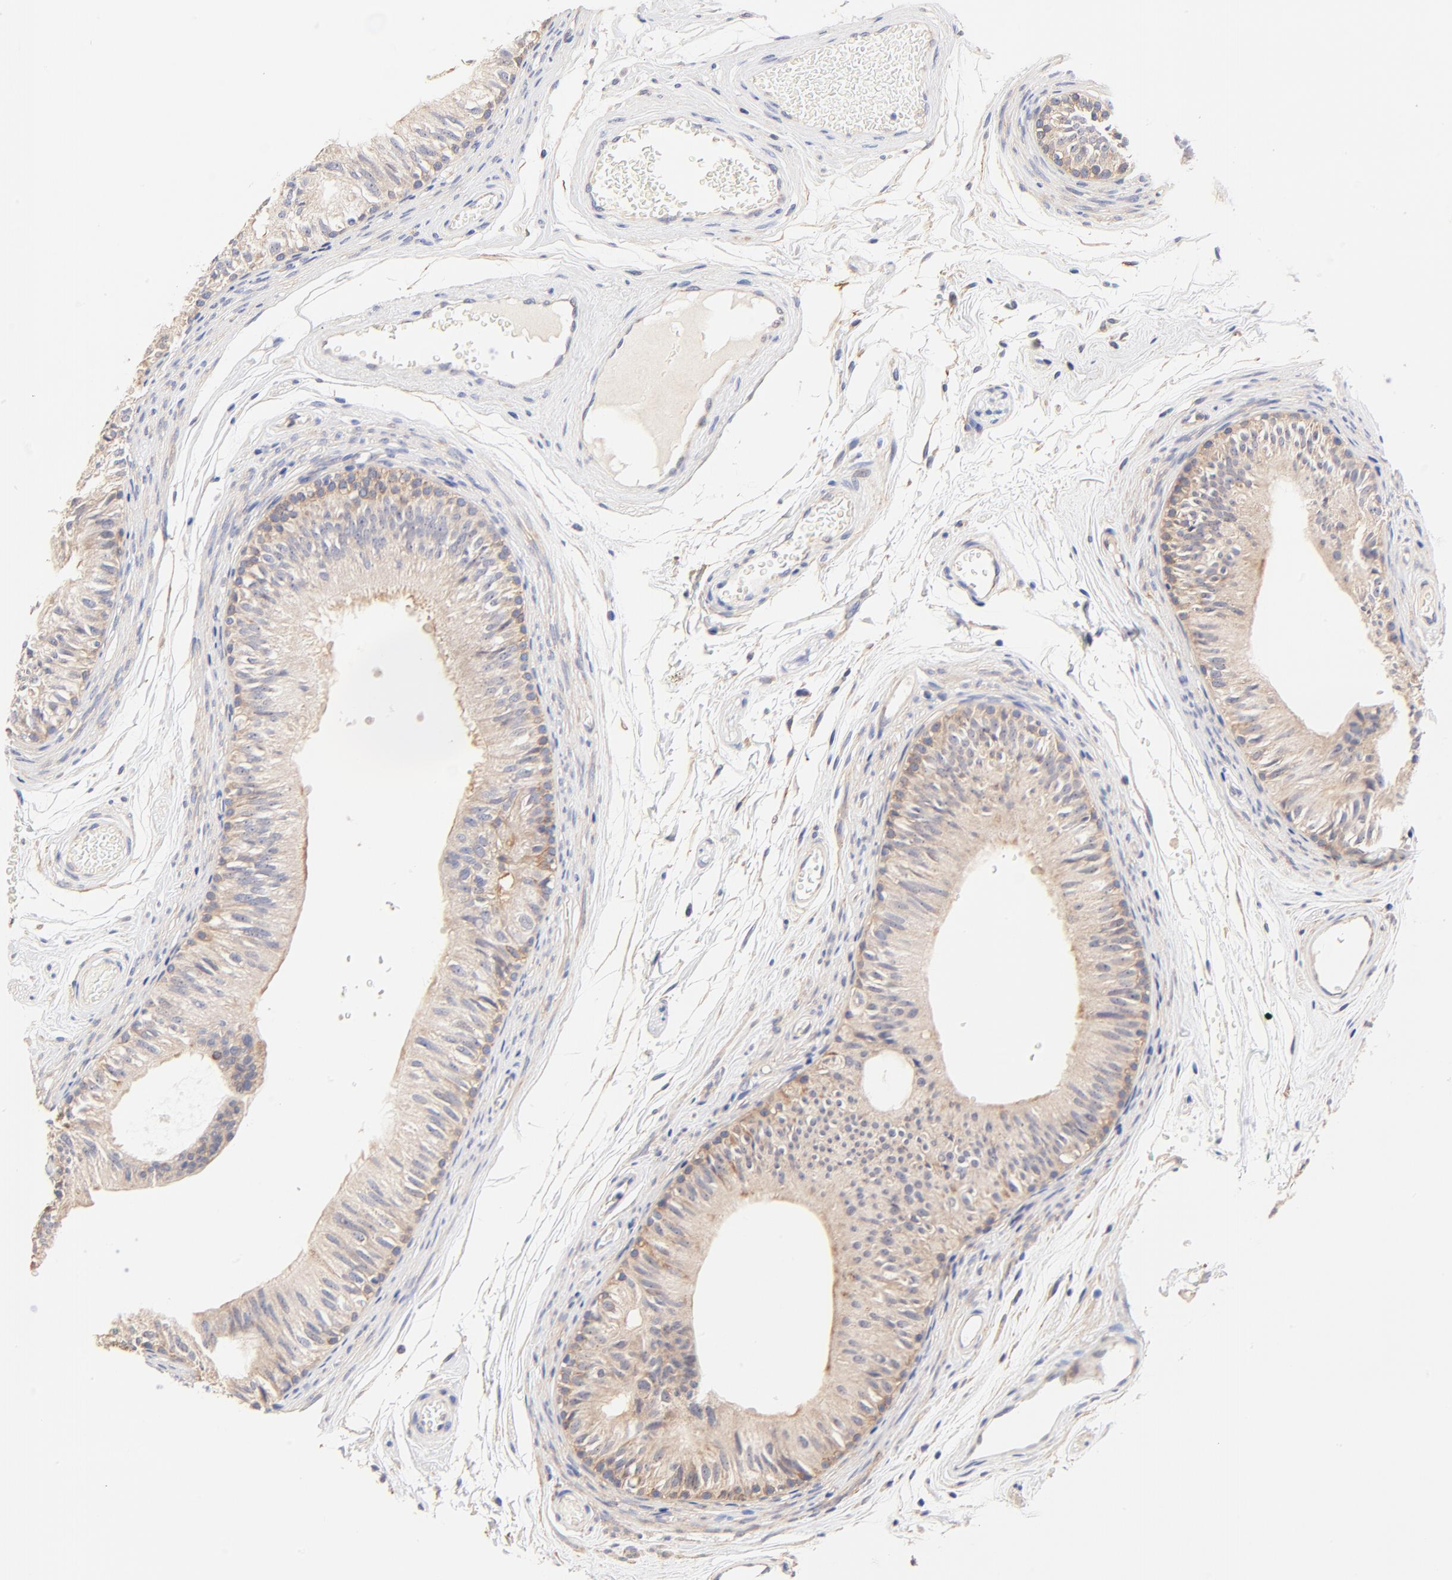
{"staining": {"intensity": "weak", "quantity": "25%-75%", "location": "cytoplasmic/membranous"}, "tissue": "epididymis", "cell_type": "Glandular cells", "image_type": "normal", "snomed": [{"axis": "morphology", "description": "Normal tissue, NOS"}, {"axis": "topography", "description": "Testis"}, {"axis": "topography", "description": "Epididymis"}], "caption": "Immunohistochemistry (IHC) (DAB (3,3'-diaminobenzidine)) staining of normal epididymis demonstrates weak cytoplasmic/membranous protein staining in approximately 25%-75% of glandular cells. (Stains: DAB in brown, nuclei in blue, Microscopy: brightfield microscopy at high magnification).", "gene": "PTK7", "patient": {"sex": "male", "age": 36}}